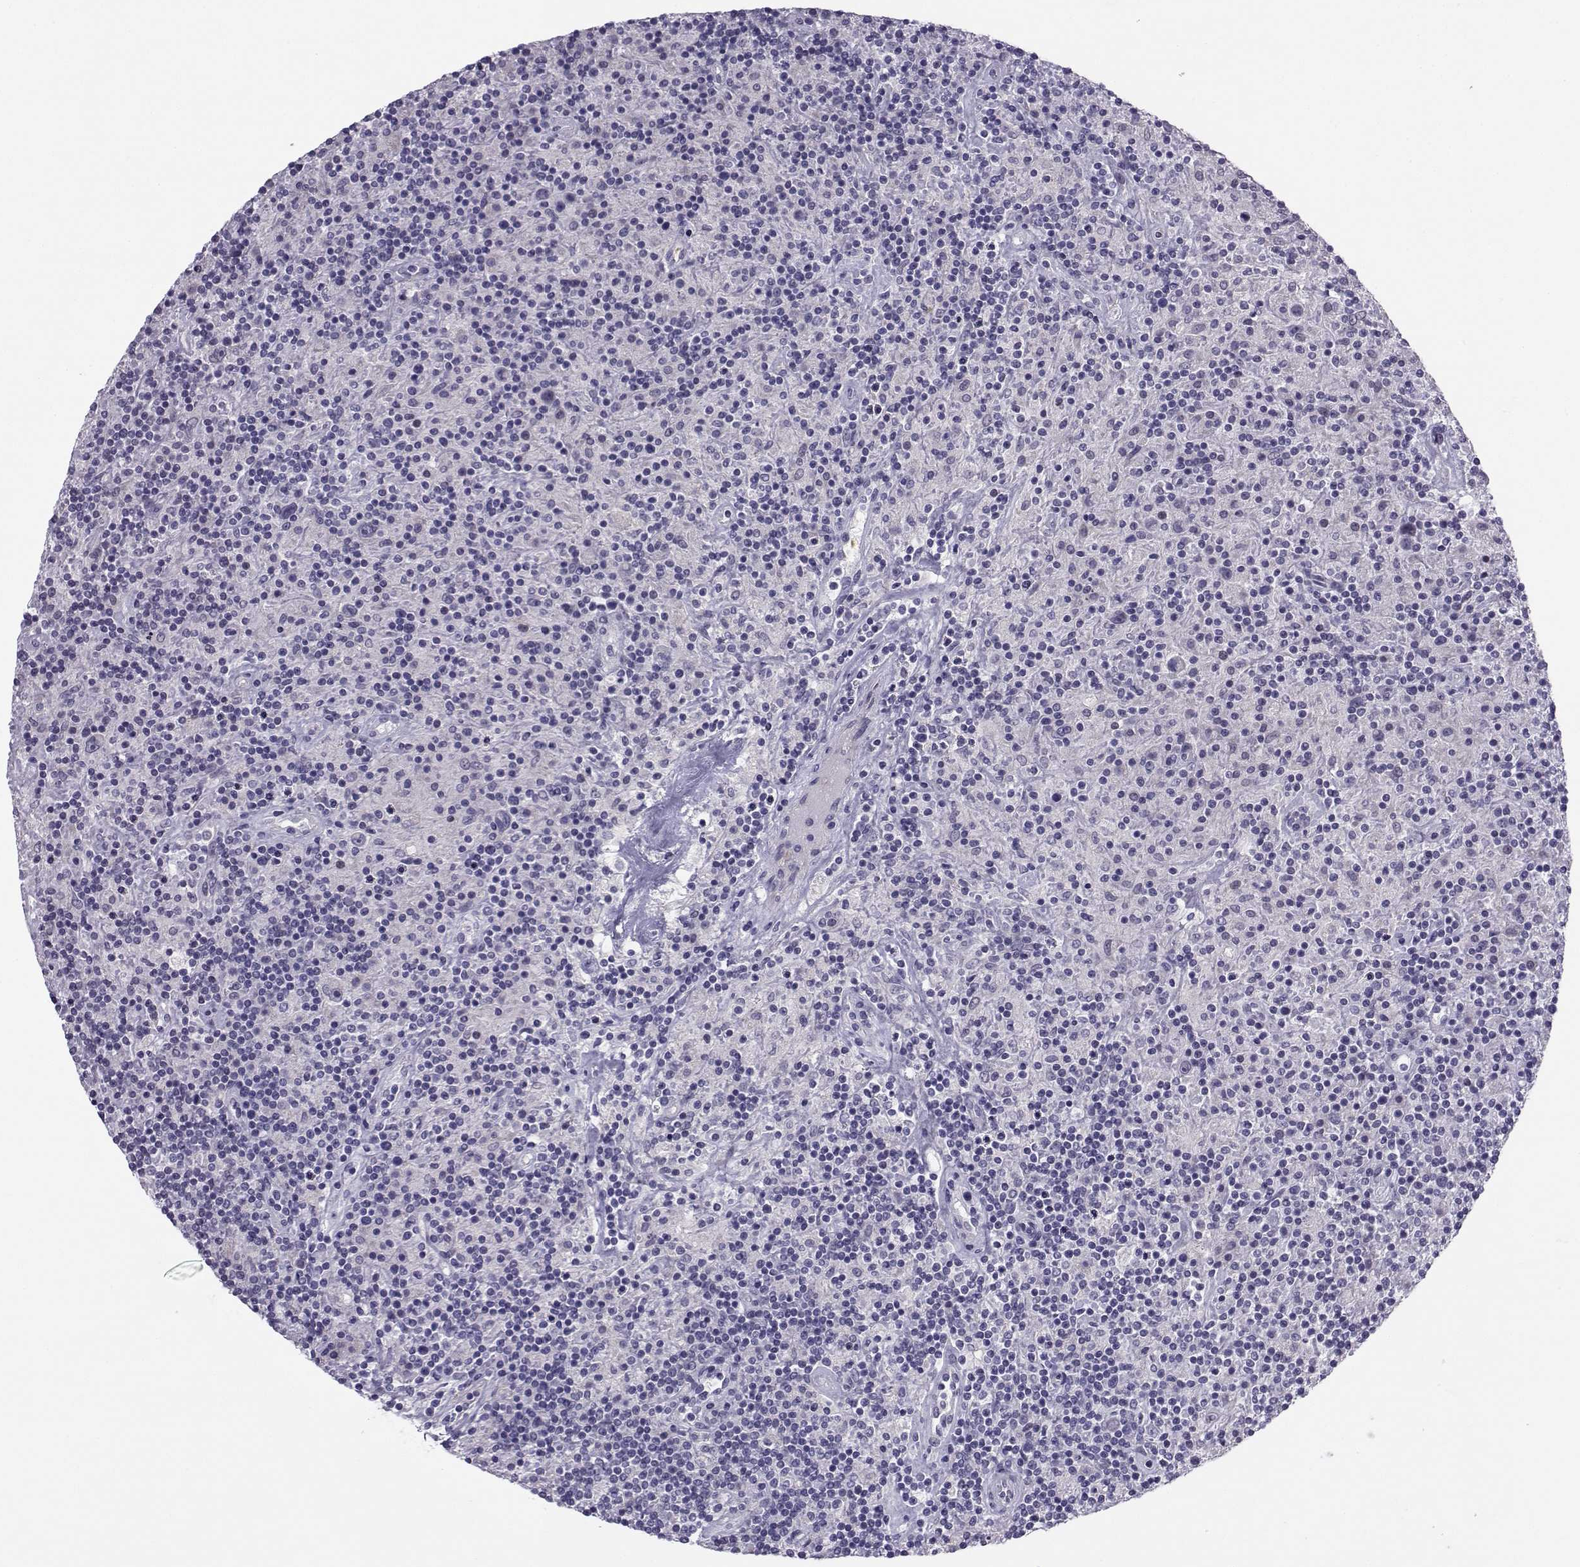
{"staining": {"intensity": "negative", "quantity": "none", "location": "none"}, "tissue": "lymphoma", "cell_type": "Tumor cells", "image_type": "cancer", "snomed": [{"axis": "morphology", "description": "Hodgkin's disease, NOS"}, {"axis": "topography", "description": "Lymph node"}], "caption": "A micrograph of lymphoma stained for a protein displays no brown staining in tumor cells. (Stains: DAB immunohistochemistry (IHC) with hematoxylin counter stain, Microscopy: brightfield microscopy at high magnification).", "gene": "CALY", "patient": {"sex": "male", "age": 70}}